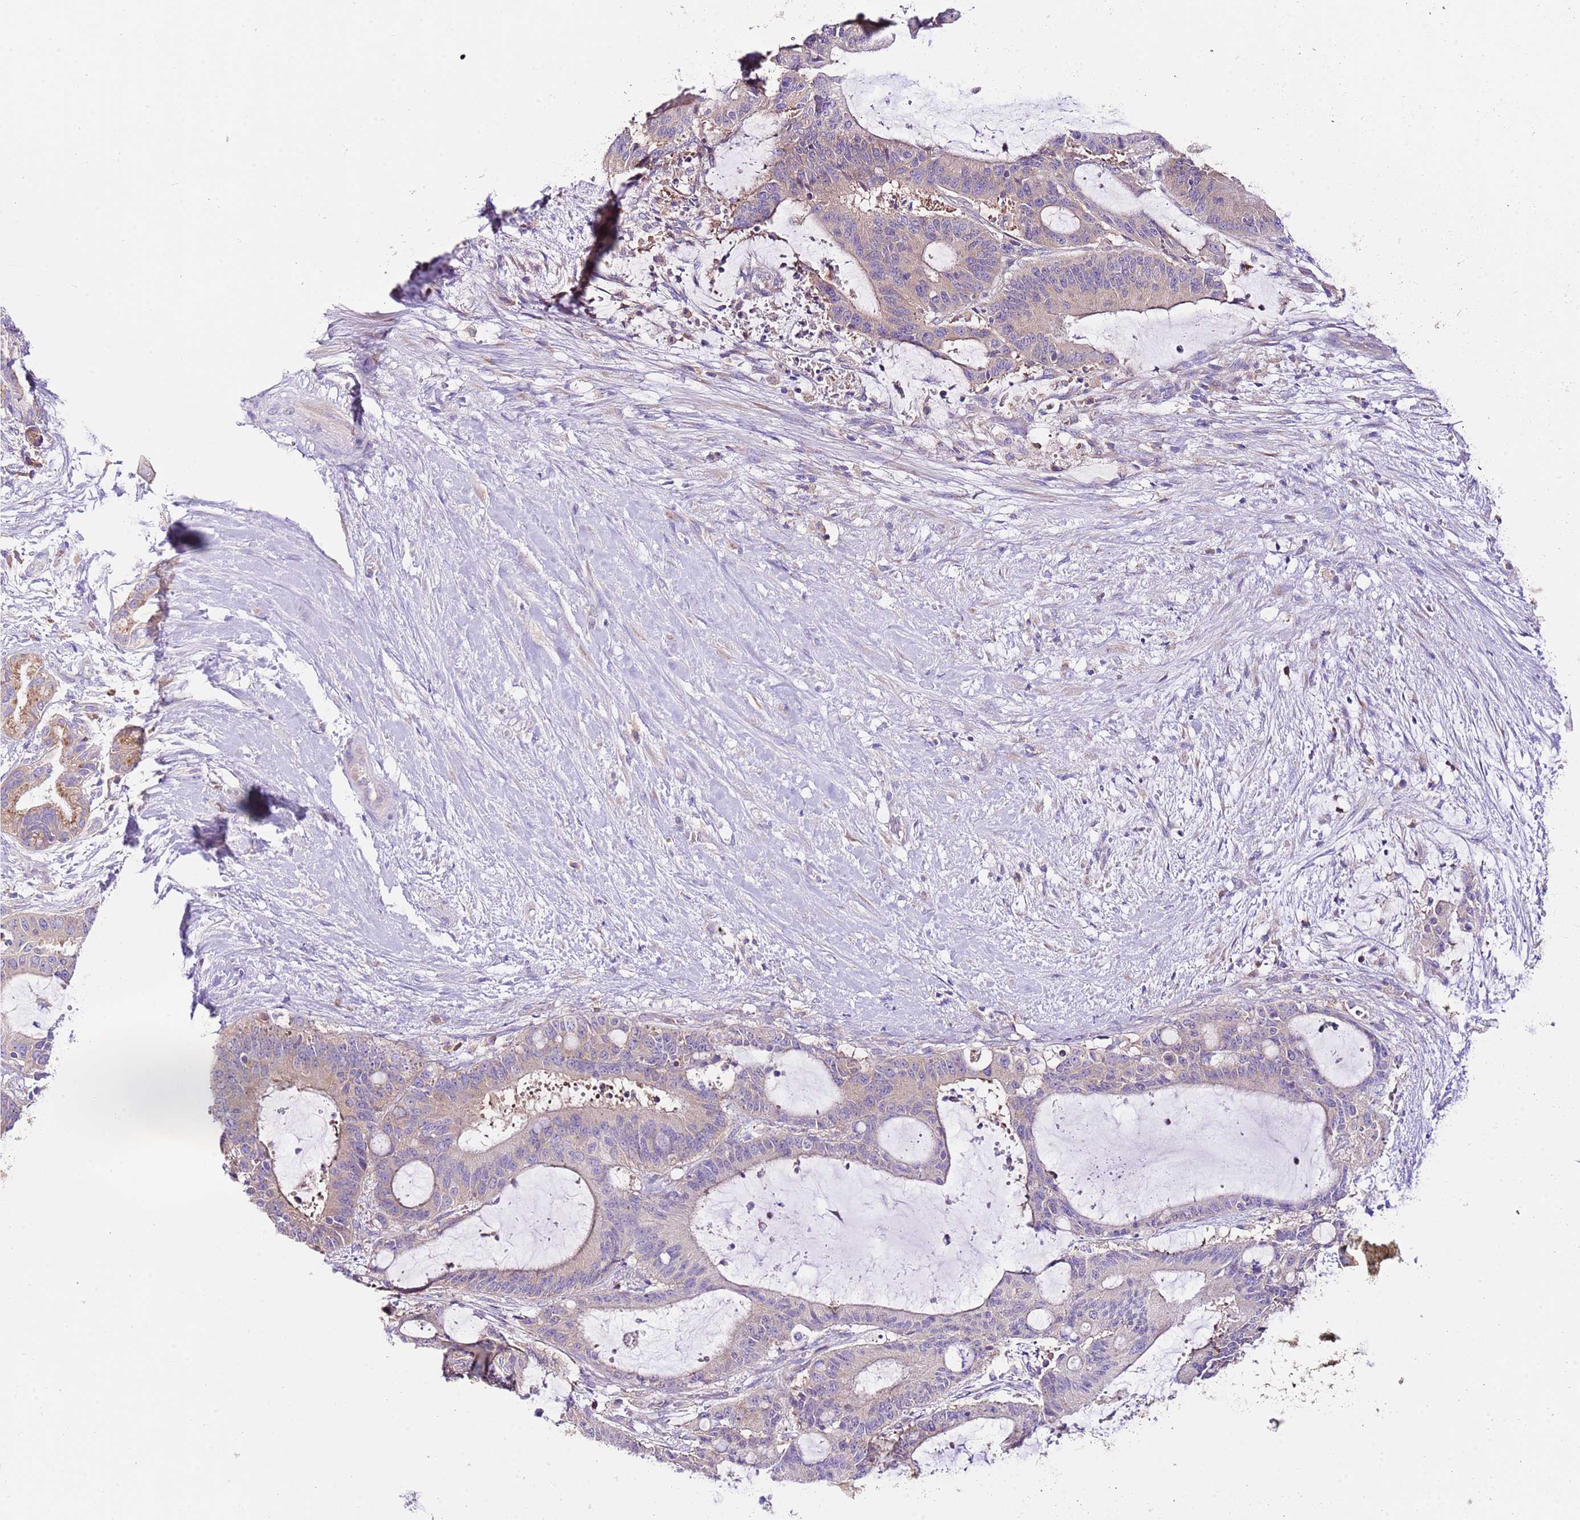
{"staining": {"intensity": "weak", "quantity": ">75%", "location": "cytoplasmic/membranous"}, "tissue": "liver cancer", "cell_type": "Tumor cells", "image_type": "cancer", "snomed": [{"axis": "morphology", "description": "Normal tissue, NOS"}, {"axis": "morphology", "description": "Cholangiocarcinoma"}, {"axis": "topography", "description": "Liver"}, {"axis": "topography", "description": "Peripheral nerve tissue"}], "caption": "Immunohistochemical staining of liver cholangiocarcinoma exhibits low levels of weak cytoplasmic/membranous protein expression in approximately >75% of tumor cells.", "gene": "RPS10", "patient": {"sex": "female", "age": 73}}